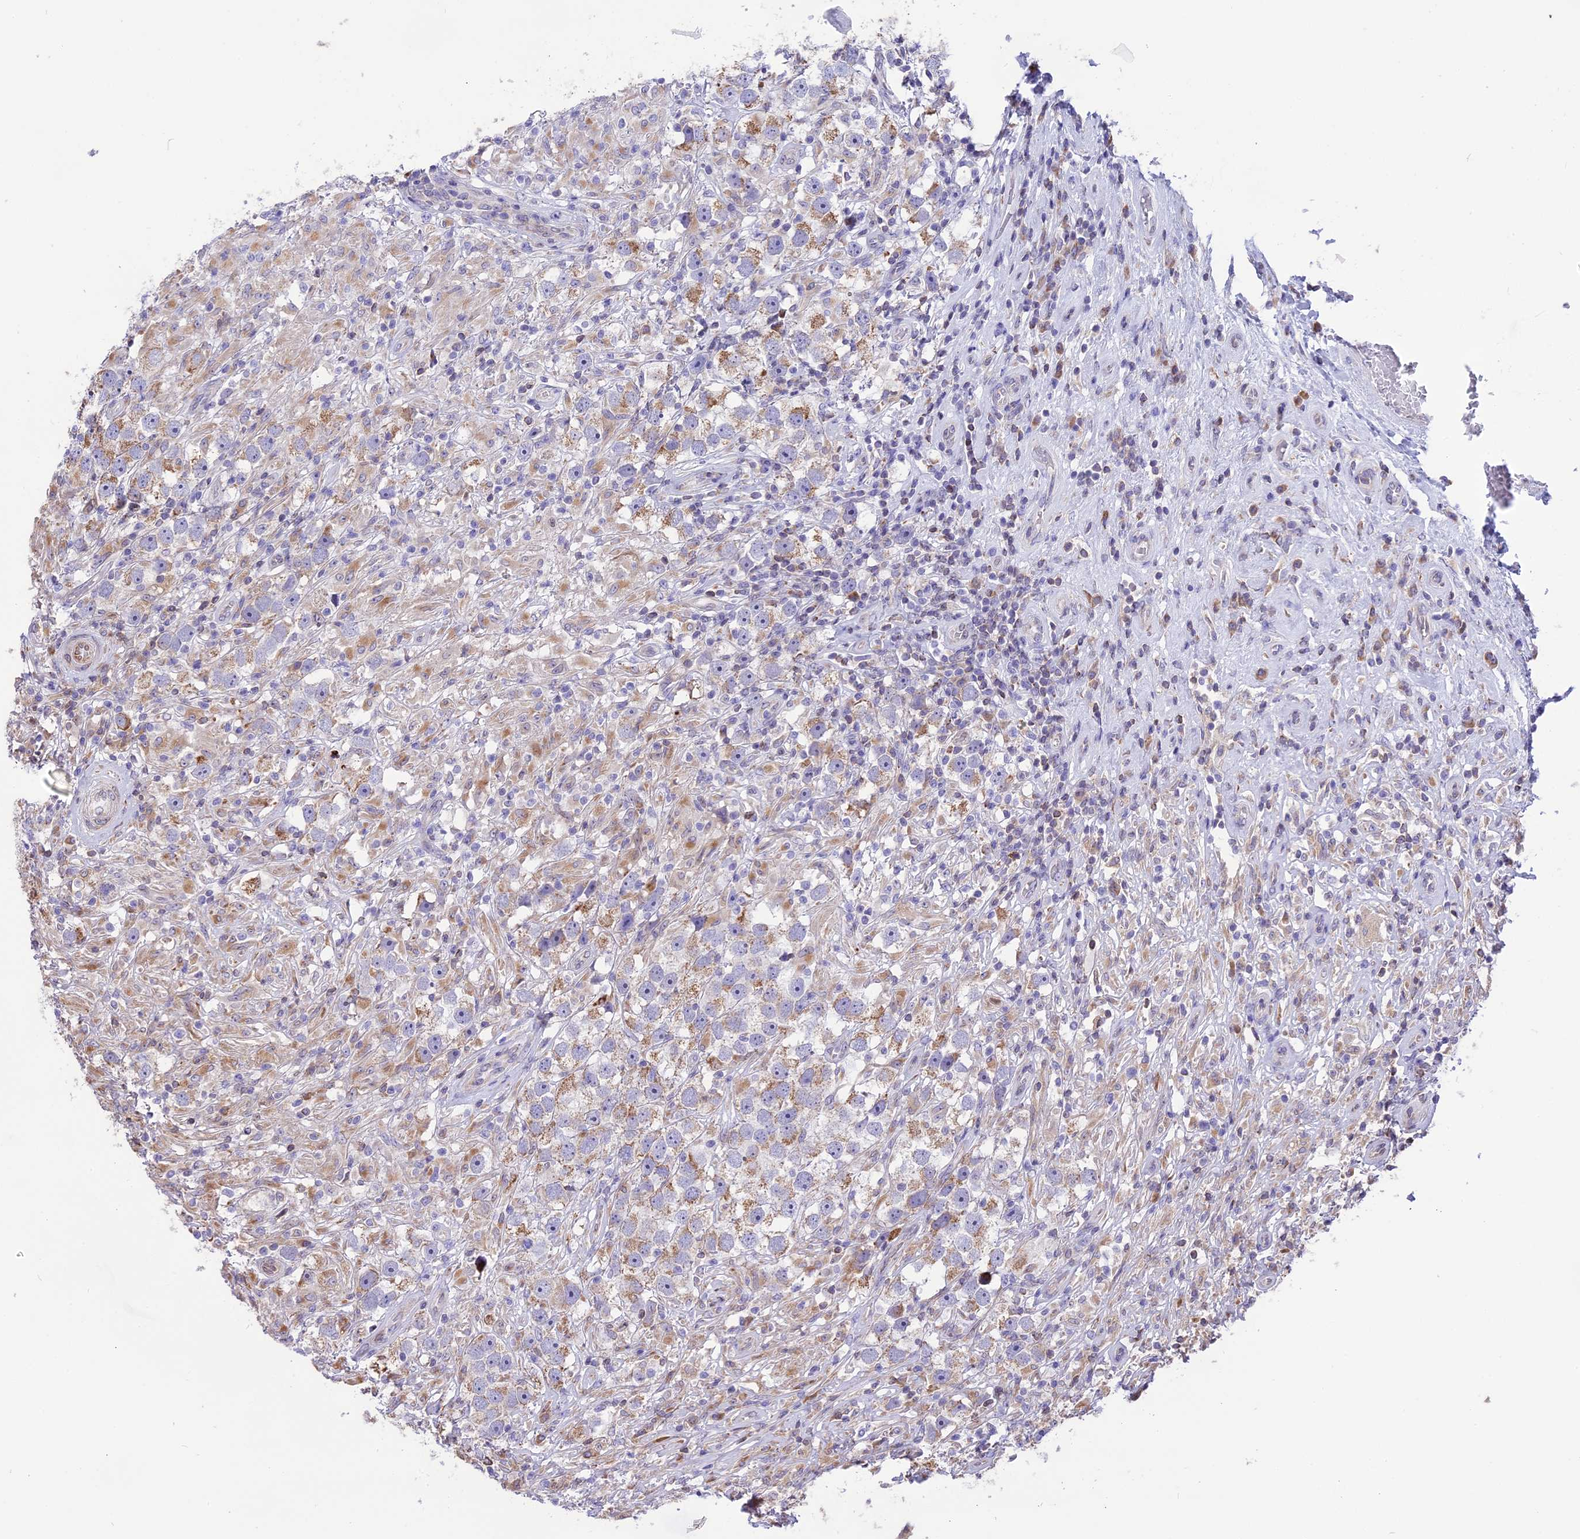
{"staining": {"intensity": "moderate", "quantity": "25%-75%", "location": "cytoplasmic/membranous"}, "tissue": "testis cancer", "cell_type": "Tumor cells", "image_type": "cancer", "snomed": [{"axis": "morphology", "description": "Seminoma, NOS"}, {"axis": "topography", "description": "Testis"}], "caption": "Tumor cells show moderate cytoplasmic/membranous expression in about 25%-75% of cells in testis seminoma.", "gene": "DOC2B", "patient": {"sex": "male", "age": 49}}